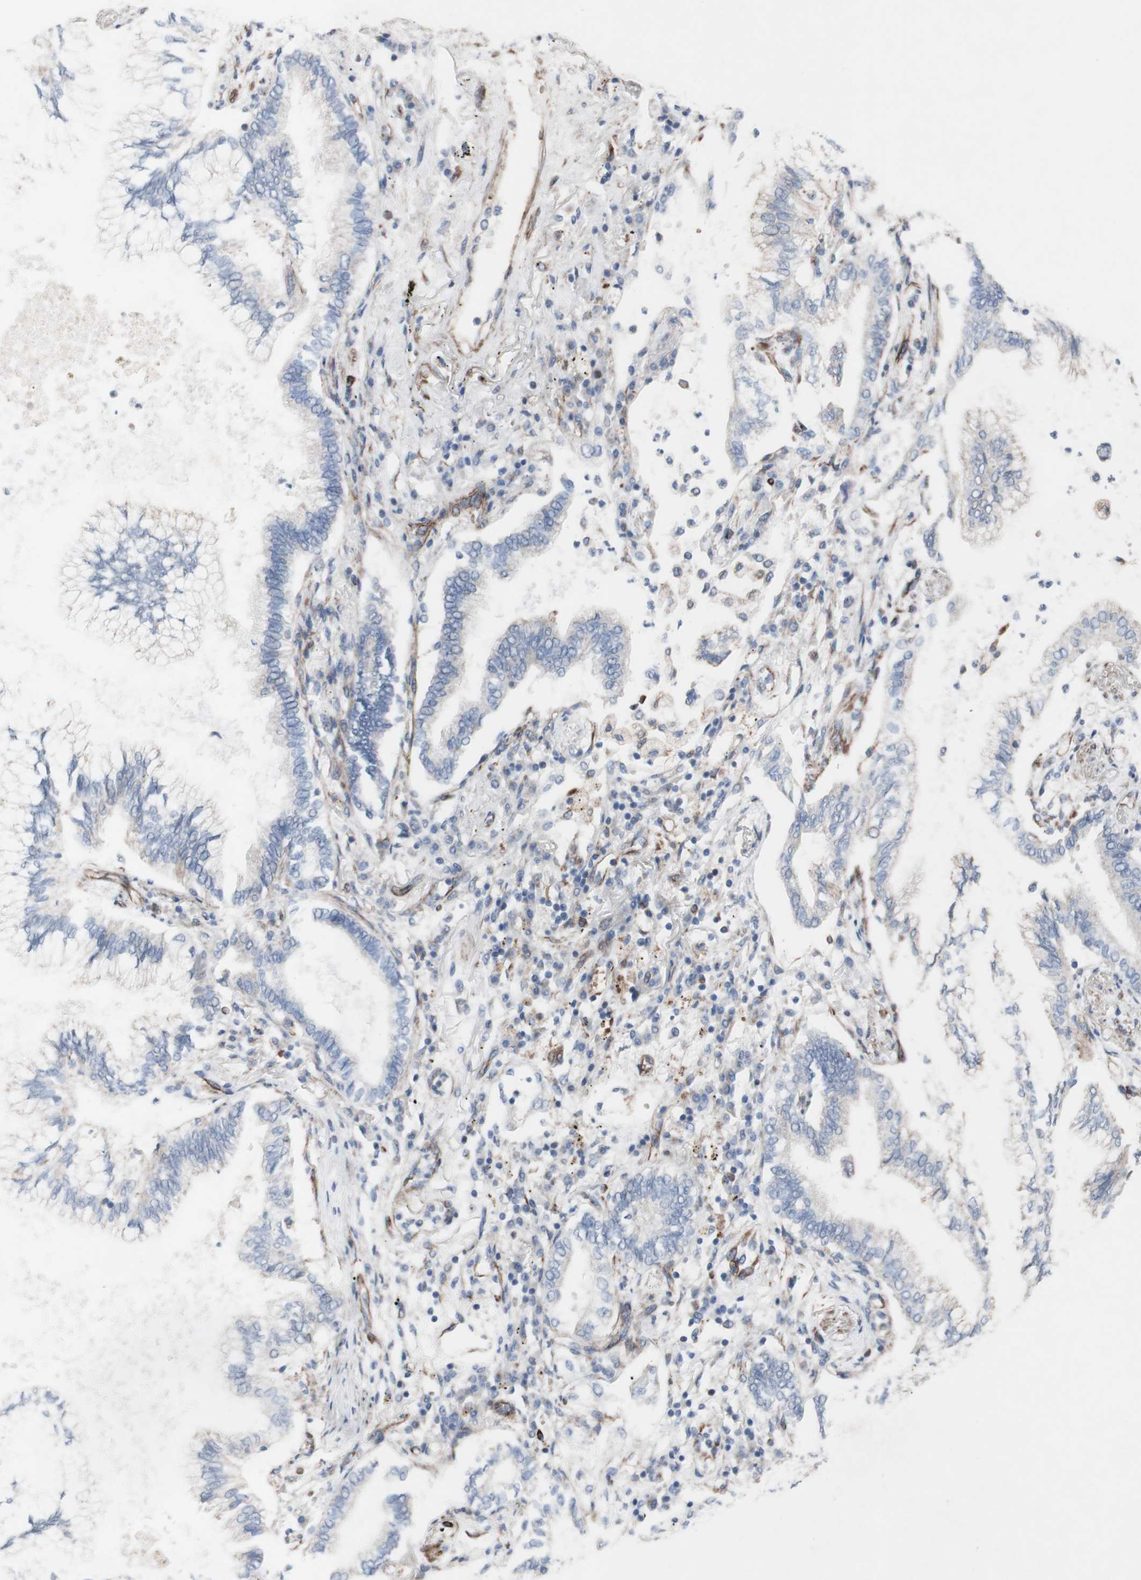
{"staining": {"intensity": "negative", "quantity": "none", "location": "none"}, "tissue": "lung cancer", "cell_type": "Tumor cells", "image_type": "cancer", "snomed": [{"axis": "morphology", "description": "Normal tissue, NOS"}, {"axis": "morphology", "description": "Adenocarcinoma, NOS"}, {"axis": "topography", "description": "Bronchus"}, {"axis": "topography", "description": "Lung"}], "caption": "Immunohistochemistry micrograph of lung cancer (adenocarcinoma) stained for a protein (brown), which exhibits no positivity in tumor cells.", "gene": "AGPAT5", "patient": {"sex": "female", "age": 70}}